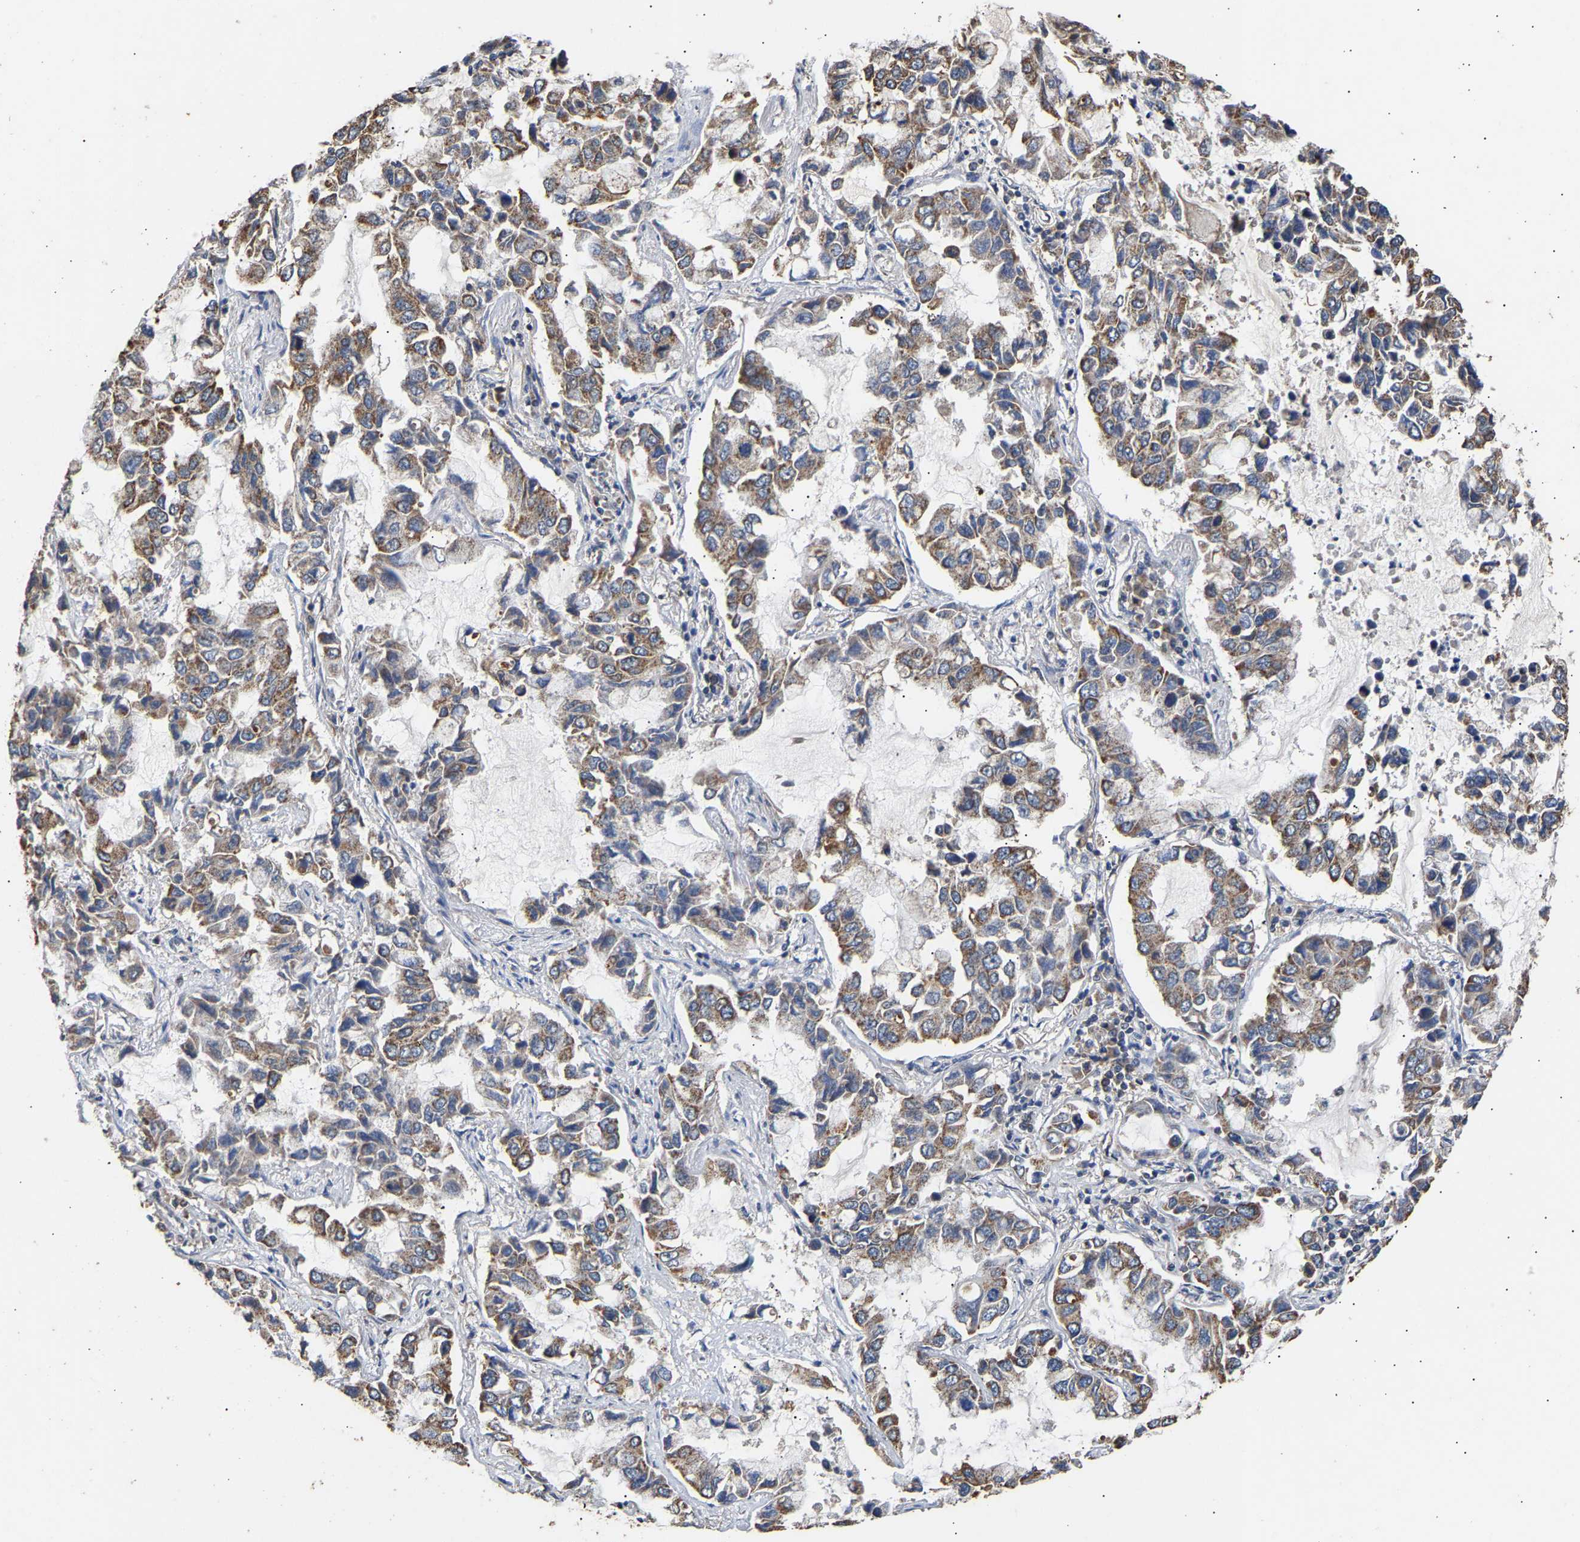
{"staining": {"intensity": "moderate", "quantity": ">75%", "location": "cytoplasmic/membranous"}, "tissue": "lung cancer", "cell_type": "Tumor cells", "image_type": "cancer", "snomed": [{"axis": "morphology", "description": "Adenocarcinoma, NOS"}, {"axis": "topography", "description": "Lung"}], "caption": "Adenocarcinoma (lung) tissue demonstrates moderate cytoplasmic/membranous staining in about >75% of tumor cells, visualized by immunohistochemistry. (Brightfield microscopy of DAB IHC at high magnification).", "gene": "ZNF26", "patient": {"sex": "male", "age": 64}}